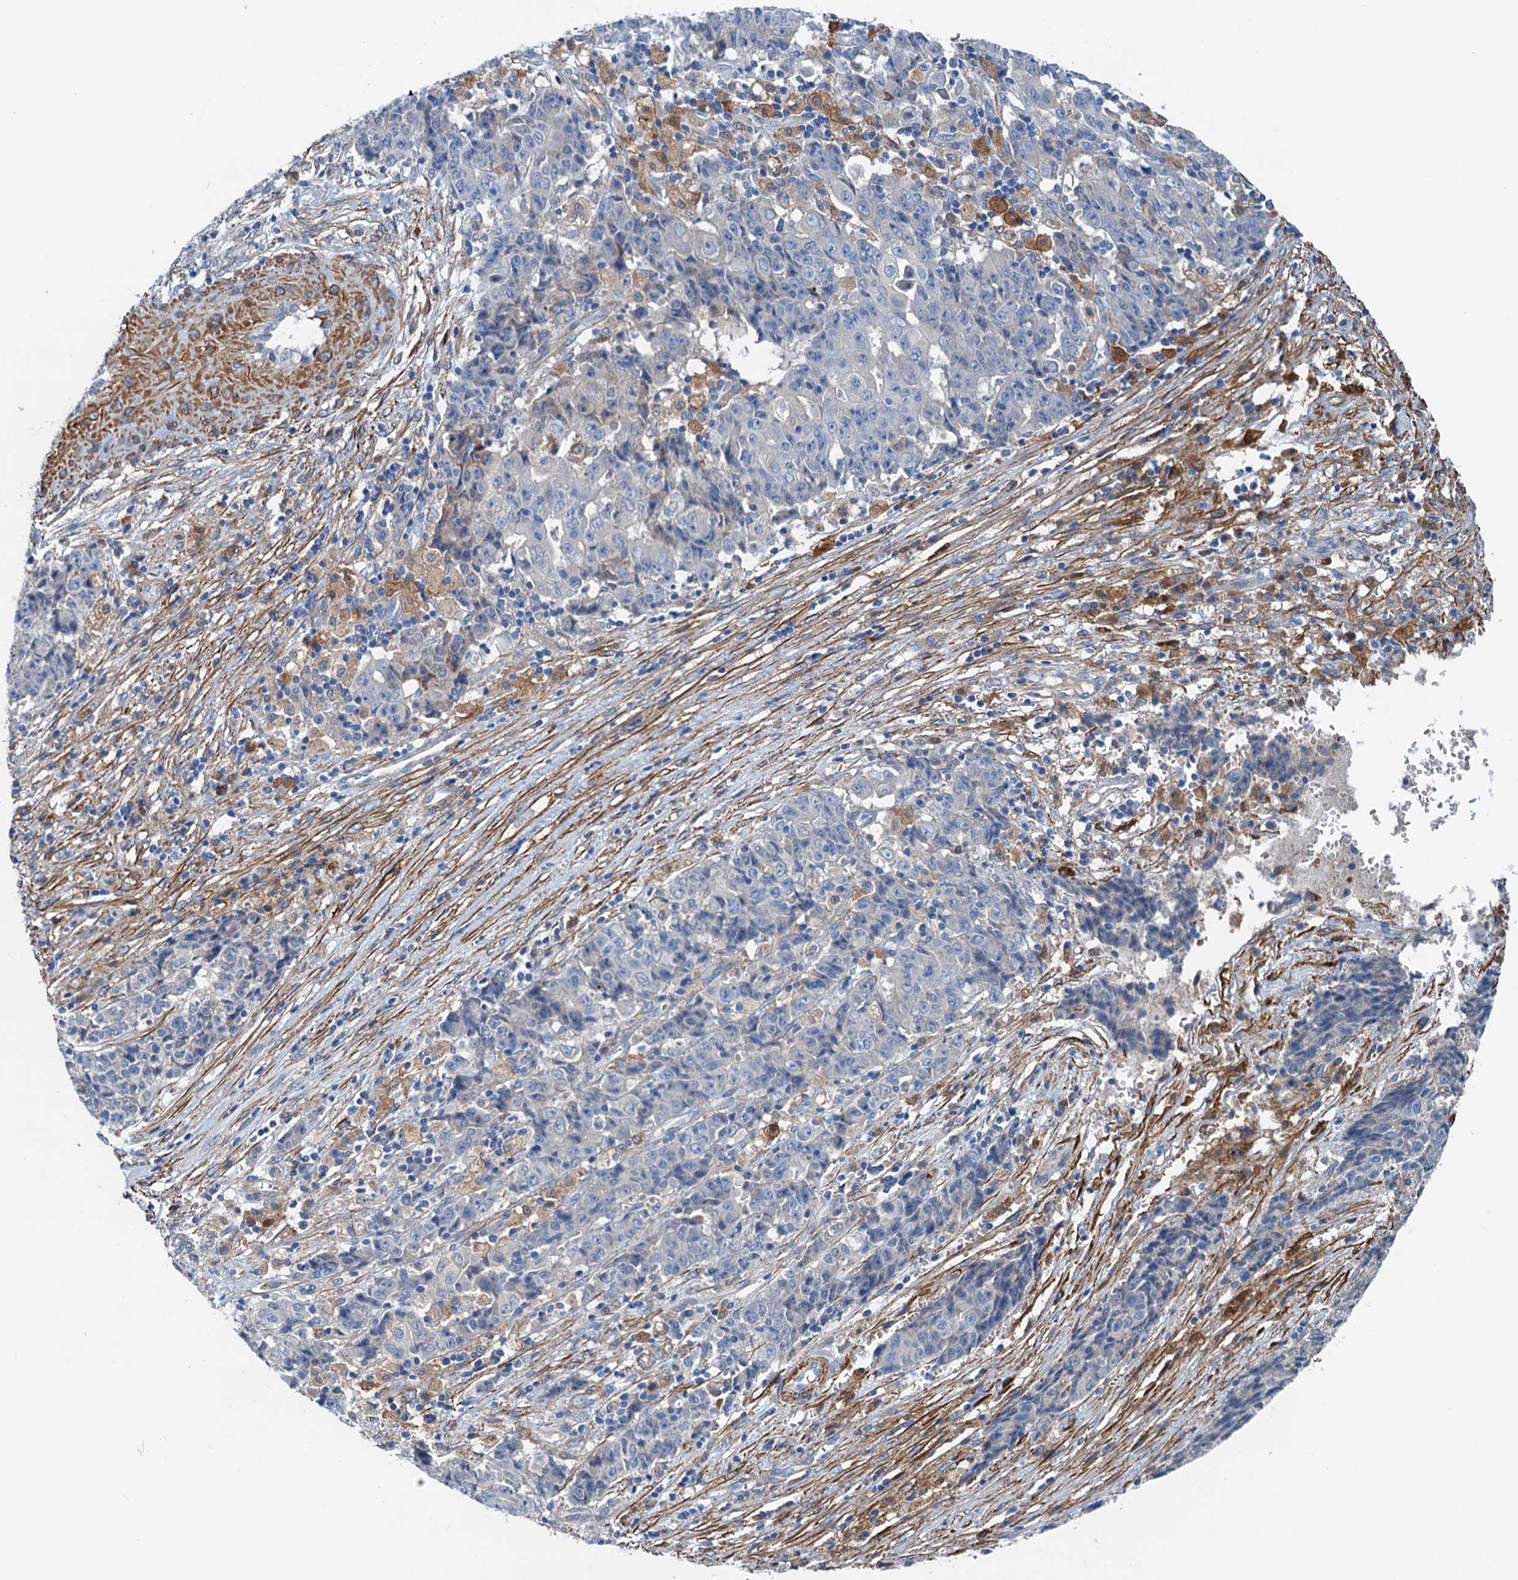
{"staining": {"intensity": "negative", "quantity": "none", "location": "none"}, "tissue": "ovarian cancer", "cell_type": "Tumor cells", "image_type": "cancer", "snomed": [{"axis": "morphology", "description": "Carcinoma, endometroid"}, {"axis": "topography", "description": "Ovary"}], "caption": "IHC histopathology image of human ovarian cancer (endometroid carcinoma) stained for a protein (brown), which shows no staining in tumor cells. (DAB (3,3'-diaminobenzidine) immunohistochemistry (IHC) with hematoxylin counter stain).", "gene": "CSTPP1", "patient": {"sex": "female", "age": 42}}